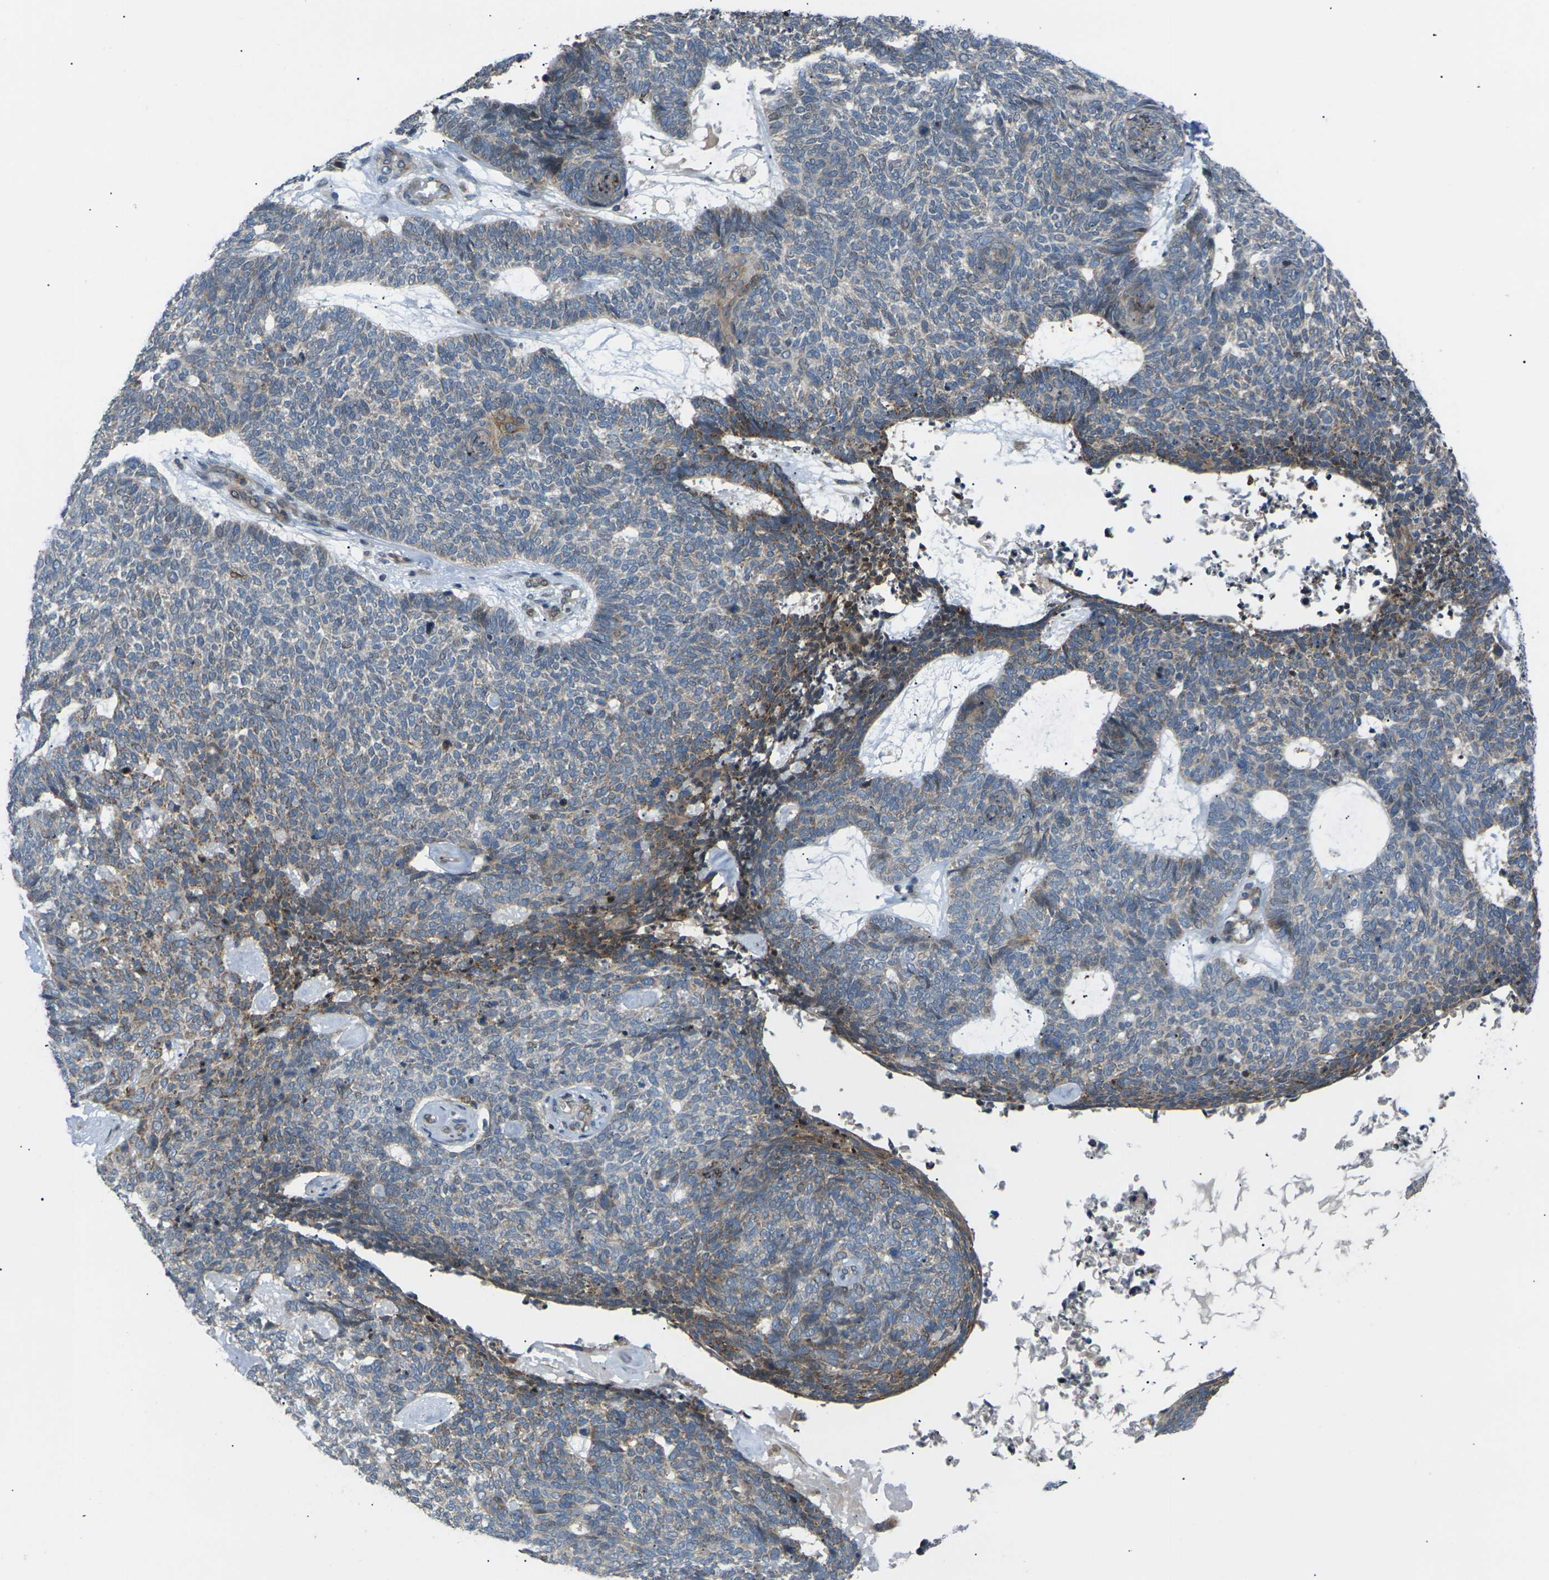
{"staining": {"intensity": "moderate", "quantity": "<25%", "location": "cytoplasmic/membranous"}, "tissue": "skin cancer", "cell_type": "Tumor cells", "image_type": "cancer", "snomed": [{"axis": "morphology", "description": "Basal cell carcinoma"}, {"axis": "topography", "description": "Skin"}], "caption": "IHC micrograph of basal cell carcinoma (skin) stained for a protein (brown), which demonstrates low levels of moderate cytoplasmic/membranous positivity in approximately <25% of tumor cells.", "gene": "RPS6KA3", "patient": {"sex": "female", "age": 84}}